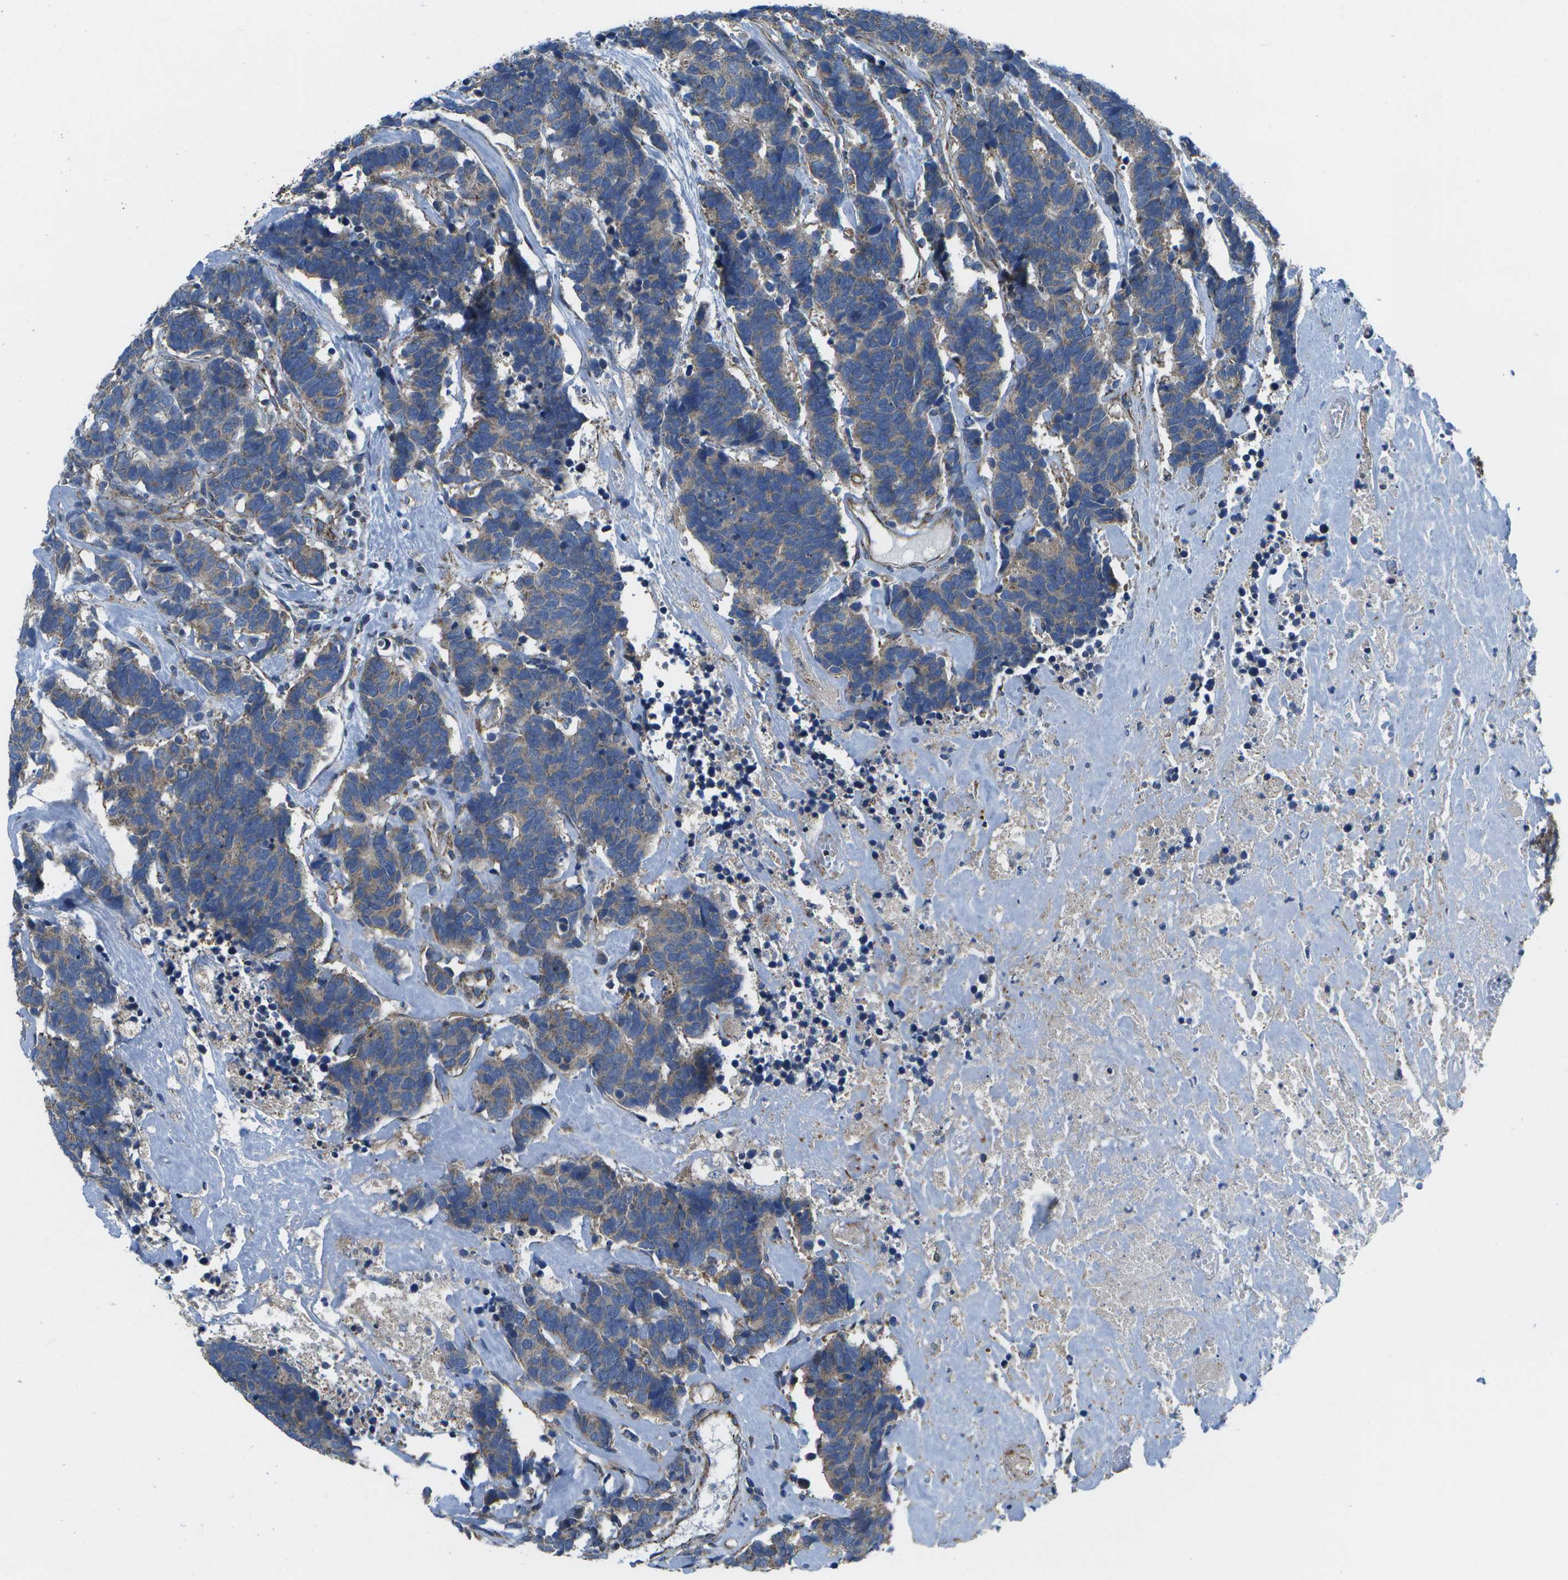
{"staining": {"intensity": "weak", "quantity": "25%-75%", "location": "cytoplasmic/membranous"}, "tissue": "carcinoid", "cell_type": "Tumor cells", "image_type": "cancer", "snomed": [{"axis": "morphology", "description": "Carcinoma, NOS"}, {"axis": "morphology", "description": "Carcinoid, malignant, NOS"}, {"axis": "topography", "description": "Urinary bladder"}], "caption": "IHC histopathology image of human carcinoid stained for a protein (brown), which exhibits low levels of weak cytoplasmic/membranous positivity in about 25%-75% of tumor cells.", "gene": "MVK", "patient": {"sex": "male", "age": 57}}